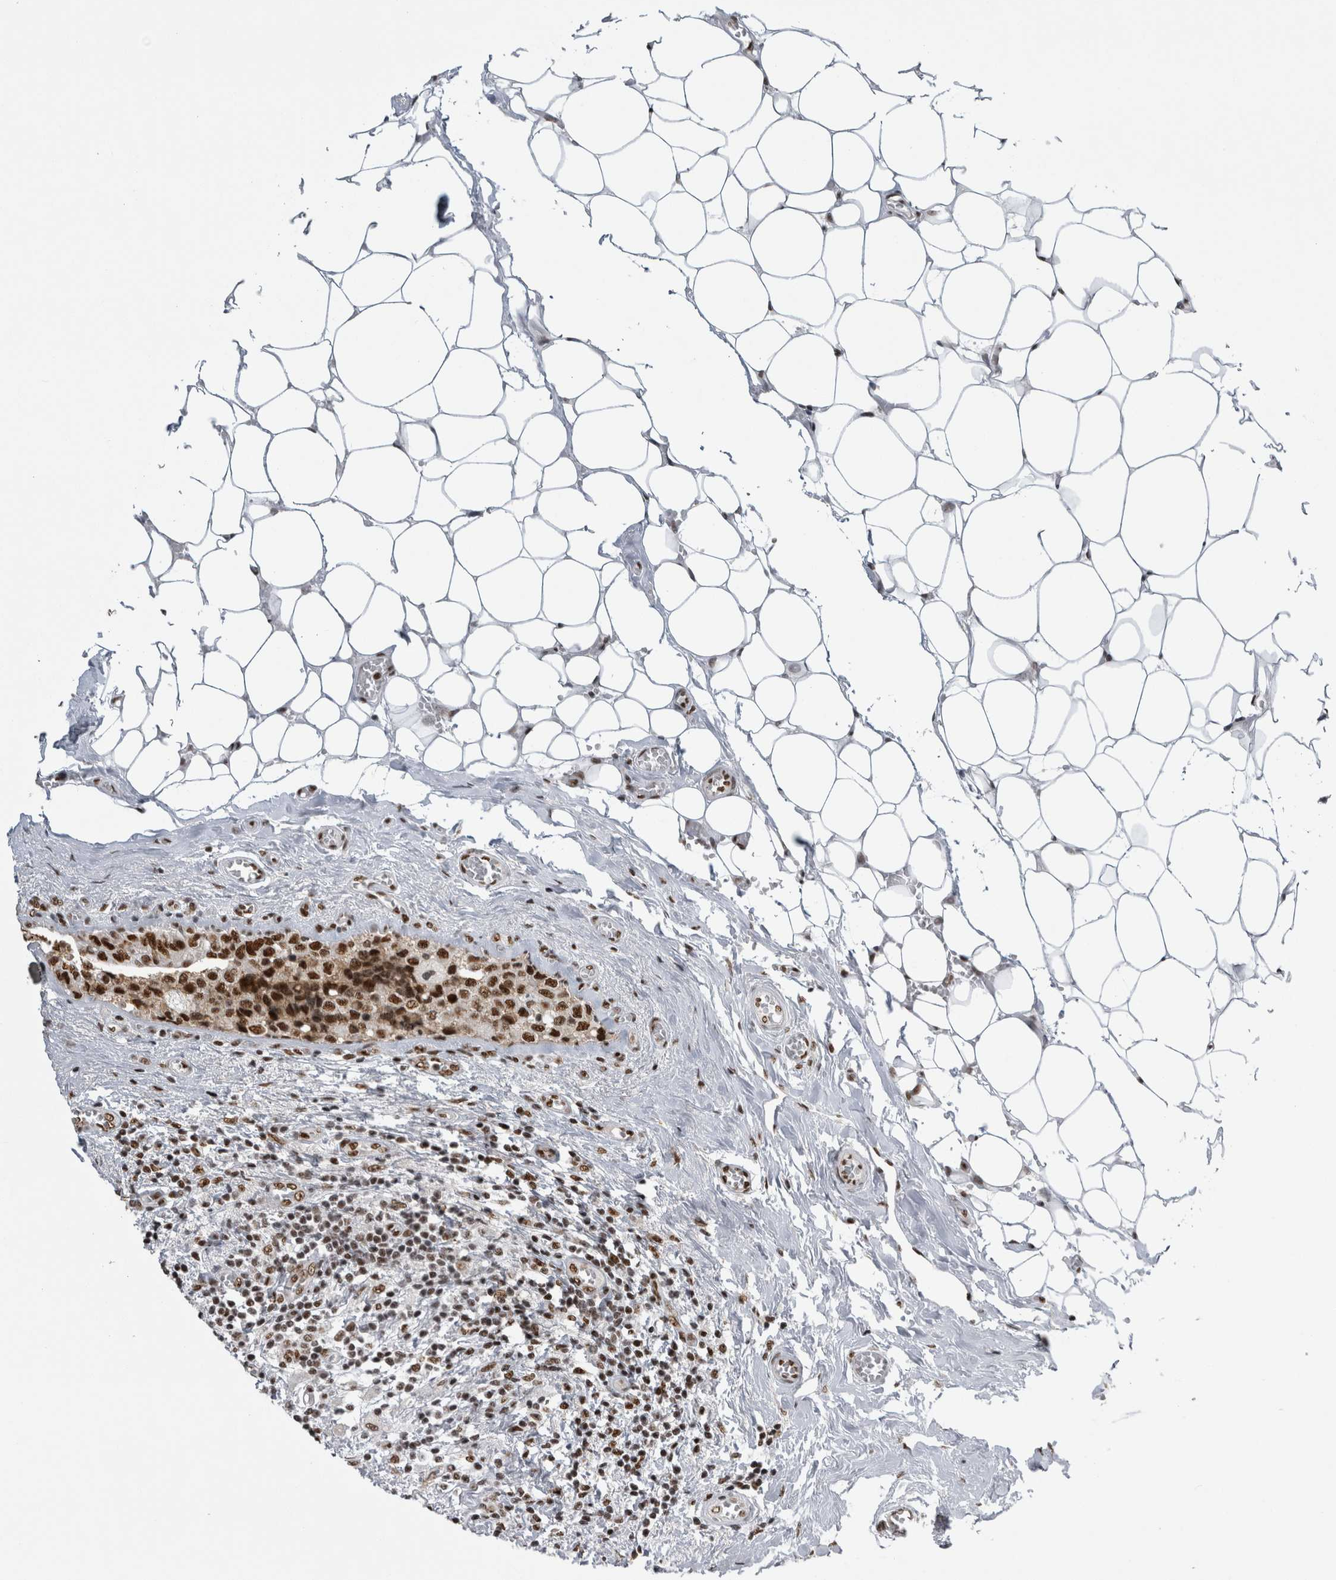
{"staining": {"intensity": "strong", "quantity": ">75%", "location": "nuclear"}, "tissue": "breast cancer", "cell_type": "Tumor cells", "image_type": "cancer", "snomed": [{"axis": "morphology", "description": "Normal tissue, NOS"}, {"axis": "morphology", "description": "Duct carcinoma"}, {"axis": "topography", "description": "Breast"}], "caption": "Brown immunohistochemical staining in breast cancer (infiltrating ductal carcinoma) displays strong nuclear expression in approximately >75% of tumor cells.", "gene": "ZSCAN2", "patient": {"sex": "female", "age": 43}}